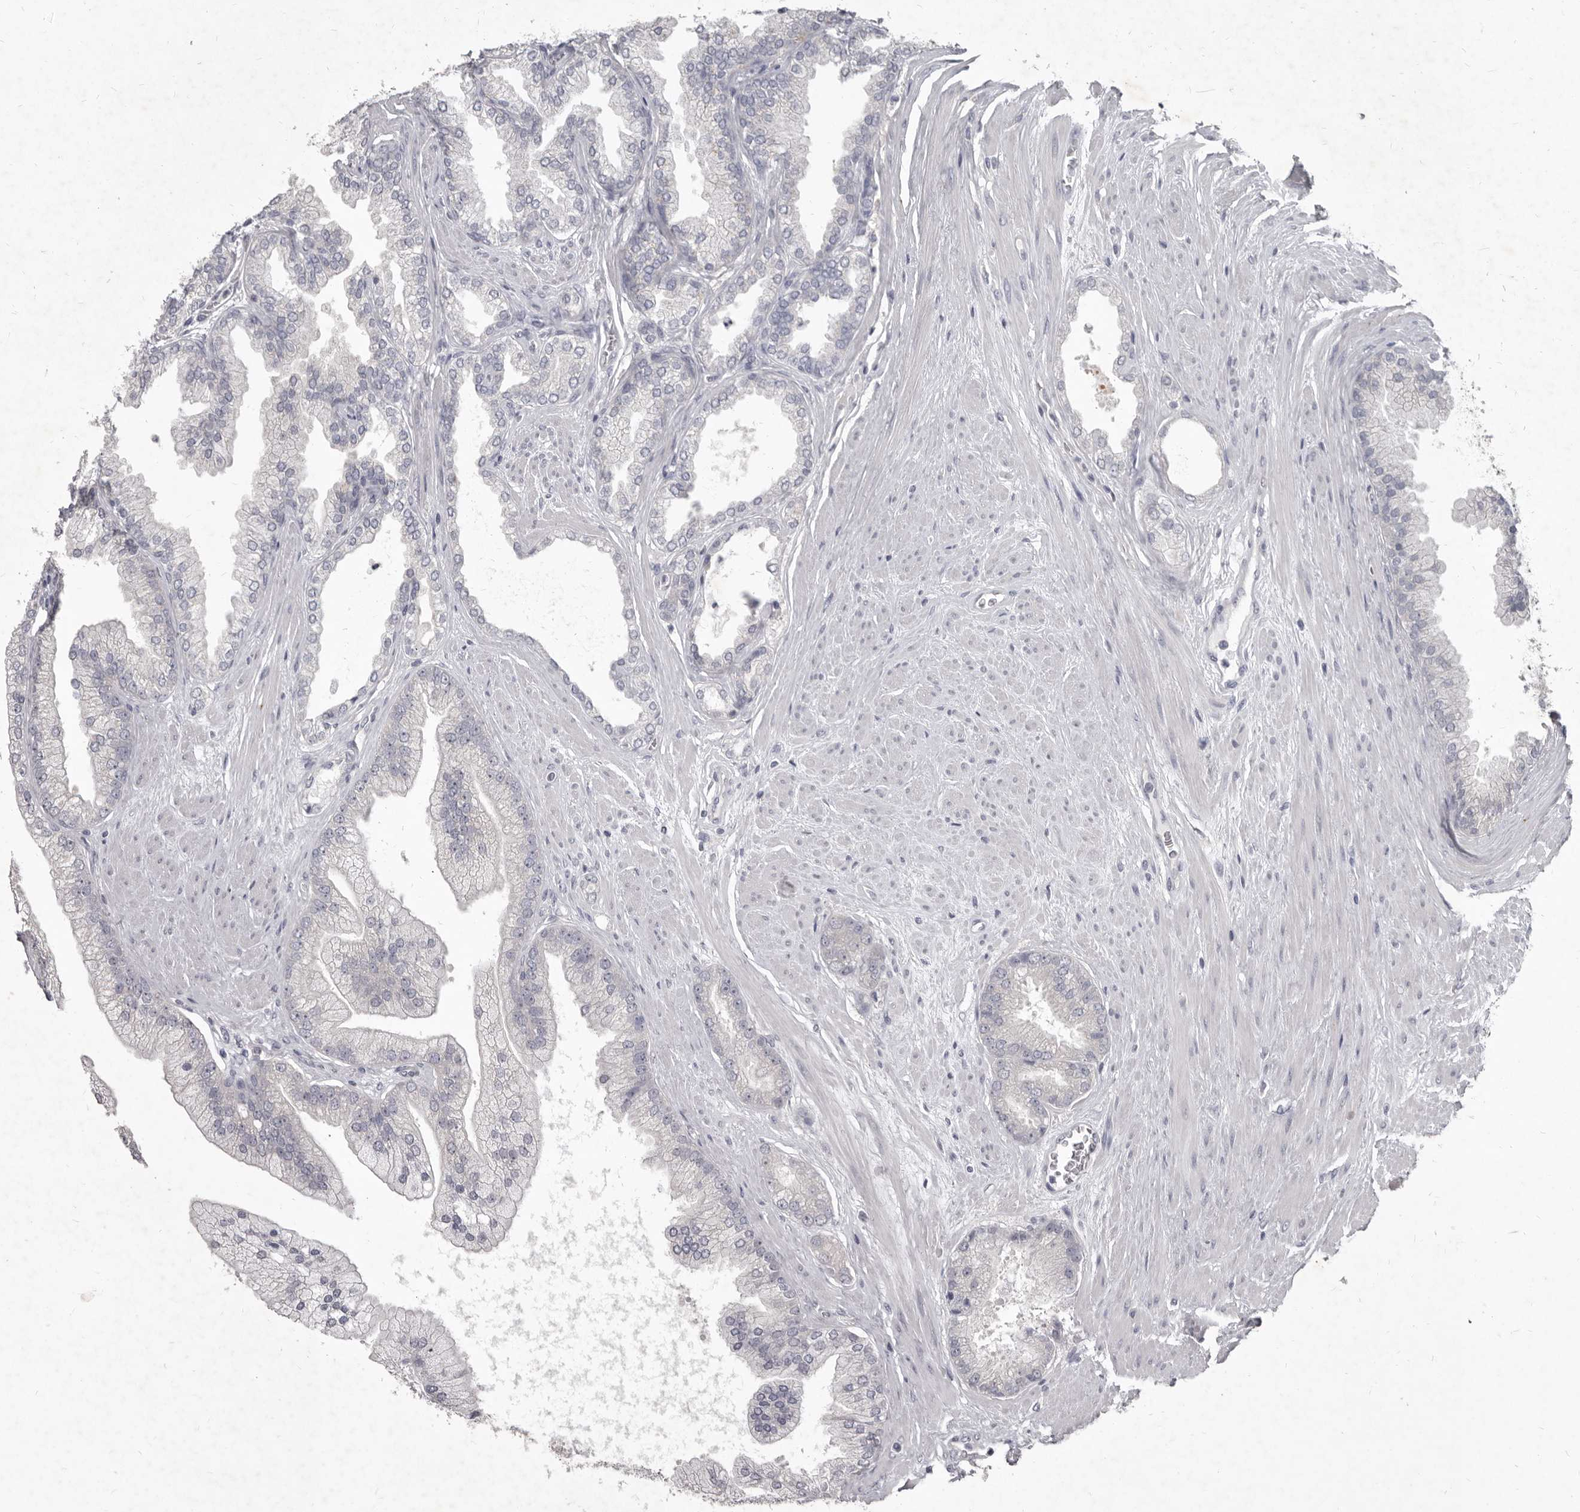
{"staining": {"intensity": "negative", "quantity": "none", "location": "none"}, "tissue": "prostate cancer", "cell_type": "Tumor cells", "image_type": "cancer", "snomed": [{"axis": "morphology", "description": "Adenocarcinoma, High grade"}, {"axis": "topography", "description": "Prostate"}], "caption": "An IHC image of prostate adenocarcinoma (high-grade) is shown. There is no staining in tumor cells of prostate adenocarcinoma (high-grade).", "gene": "GSK3B", "patient": {"sex": "male", "age": 58}}